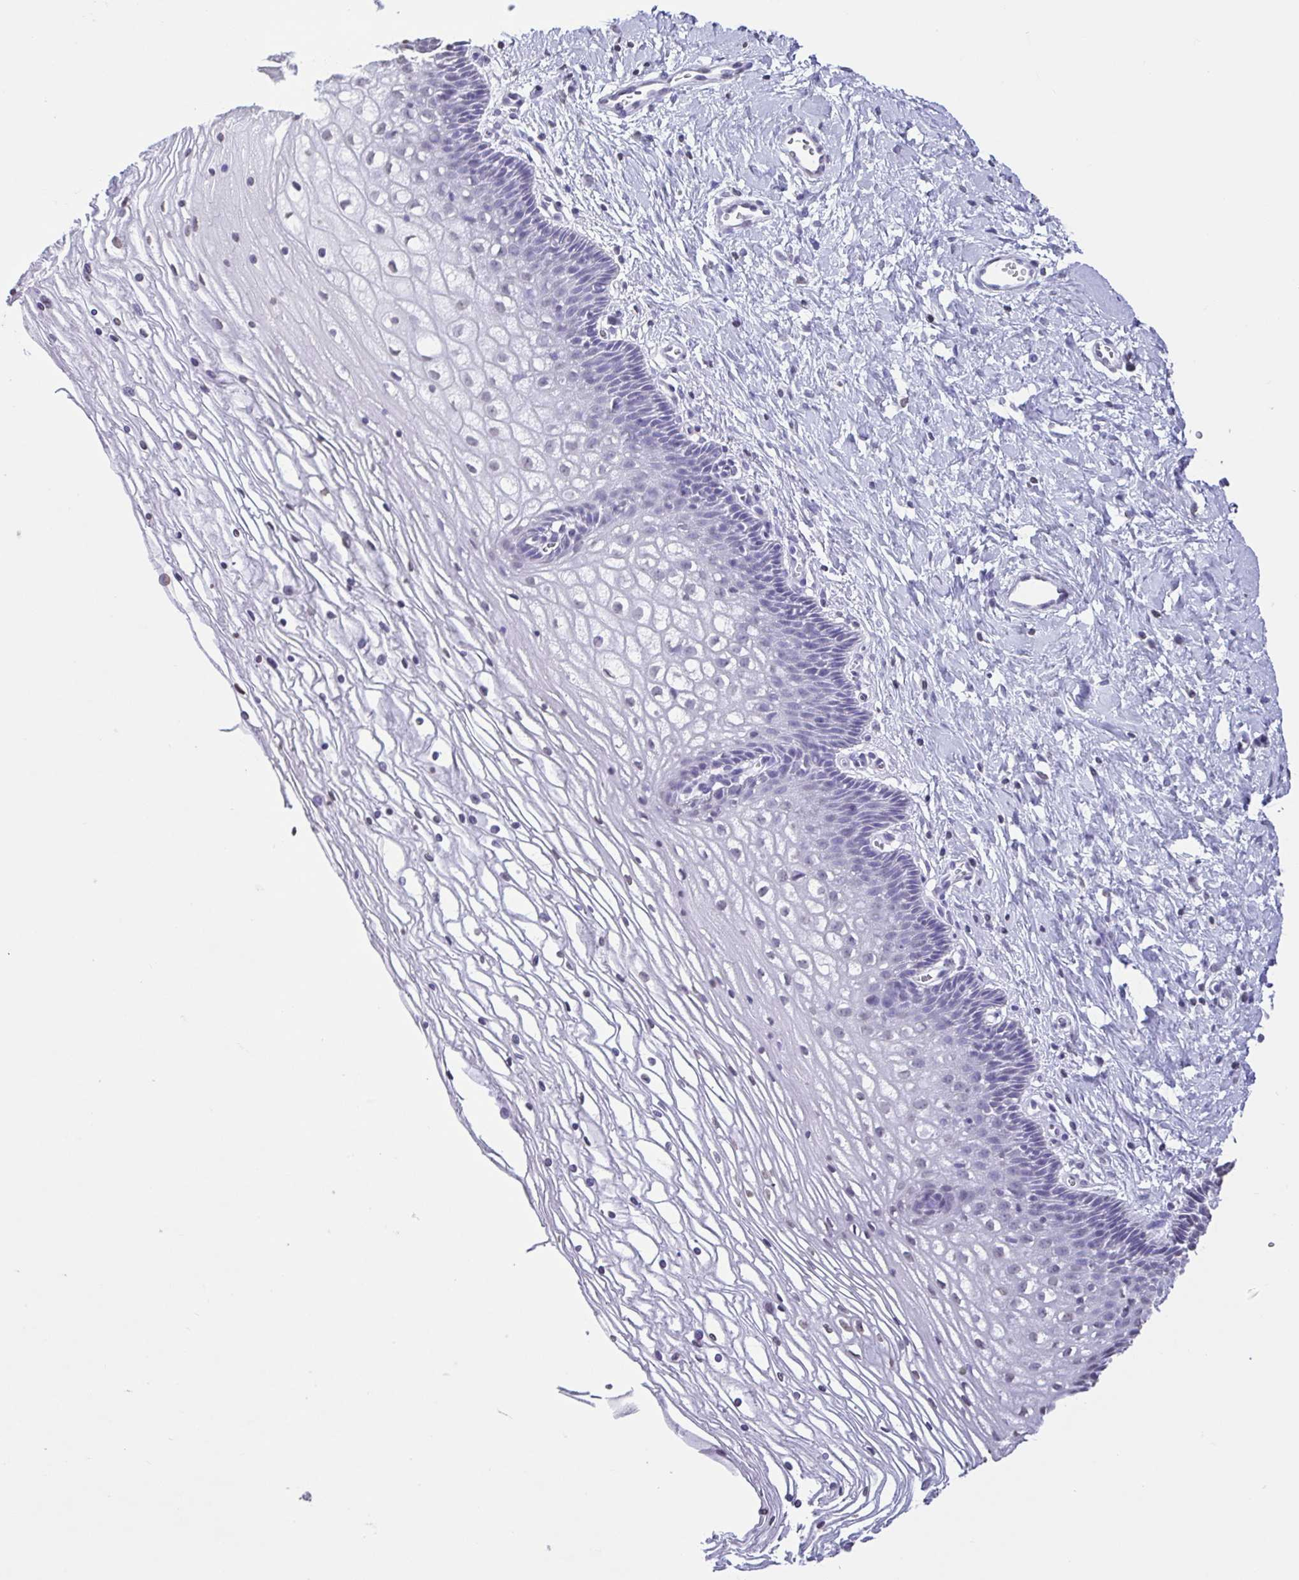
{"staining": {"intensity": "negative", "quantity": "none", "location": "none"}, "tissue": "cervix", "cell_type": "Glandular cells", "image_type": "normal", "snomed": [{"axis": "morphology", "description": "Normal tissue, NOS"}, {"axis": "topography", "description": "Cervix"}], "caption": "Glandular cells are negative for protein expression in benign human cervix. (Brightfield microscopy of DAB immunohistochemistry at high magnification).", "gene": "VCX2", "patient": {"sex": "female", "age": 36}}